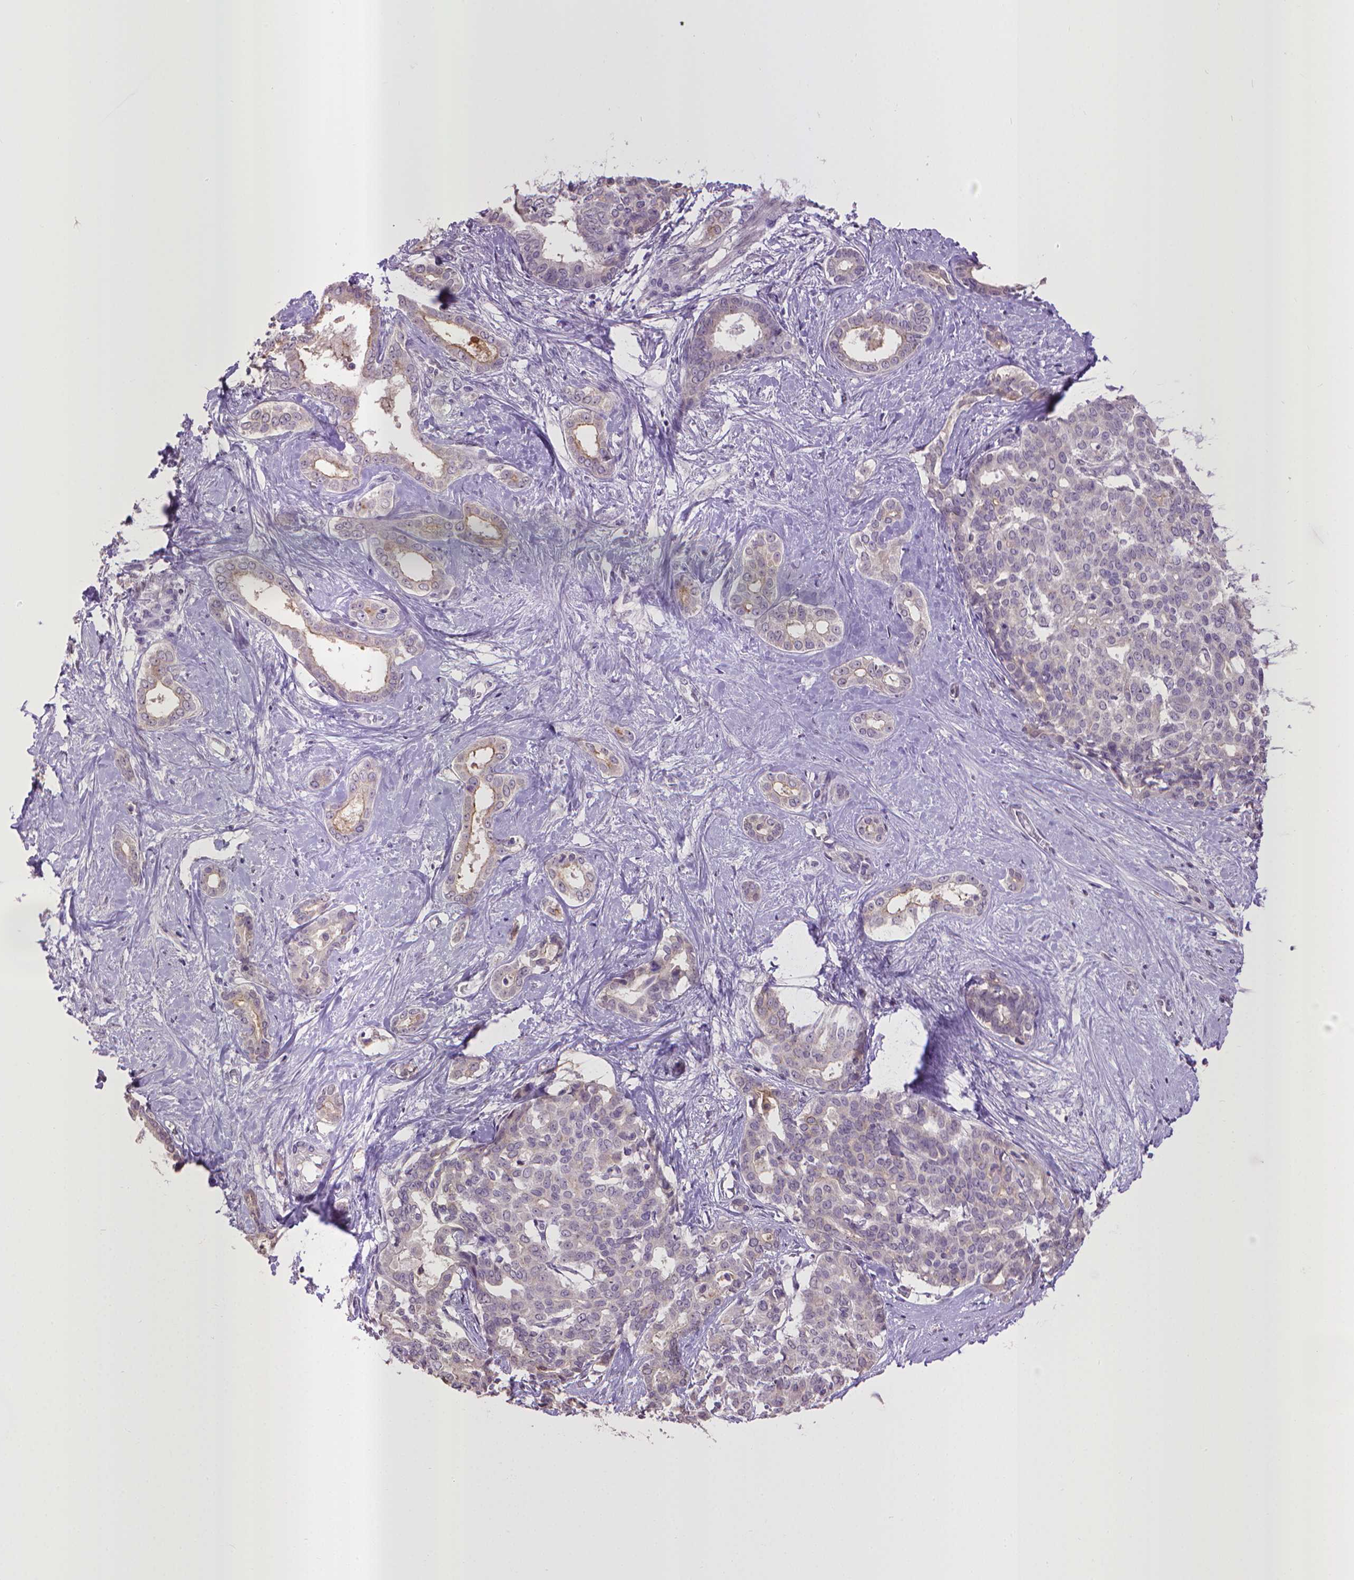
{"staining": {"intensity": "moderate", "quantity": "<25%", "location": "cytoplasmic/membranous"}, "tissue": "liver cancer", "cell_type": "Tumor cells", "image_type": "cancer", "snomed": [{"axis": "morphology", "description": "Cholangiocarcinoma"}, {"axis": "topography", "description": "Liver"}], "caption": "Liver cancer stained with DAB IHC displays low levels of moderate cytoplasmic/membranous staining in approximately <25% of tumor cells. Nuclei are stained in blue.", "gene": "CPM", "patient": {"sex": "female", "age": 47}}